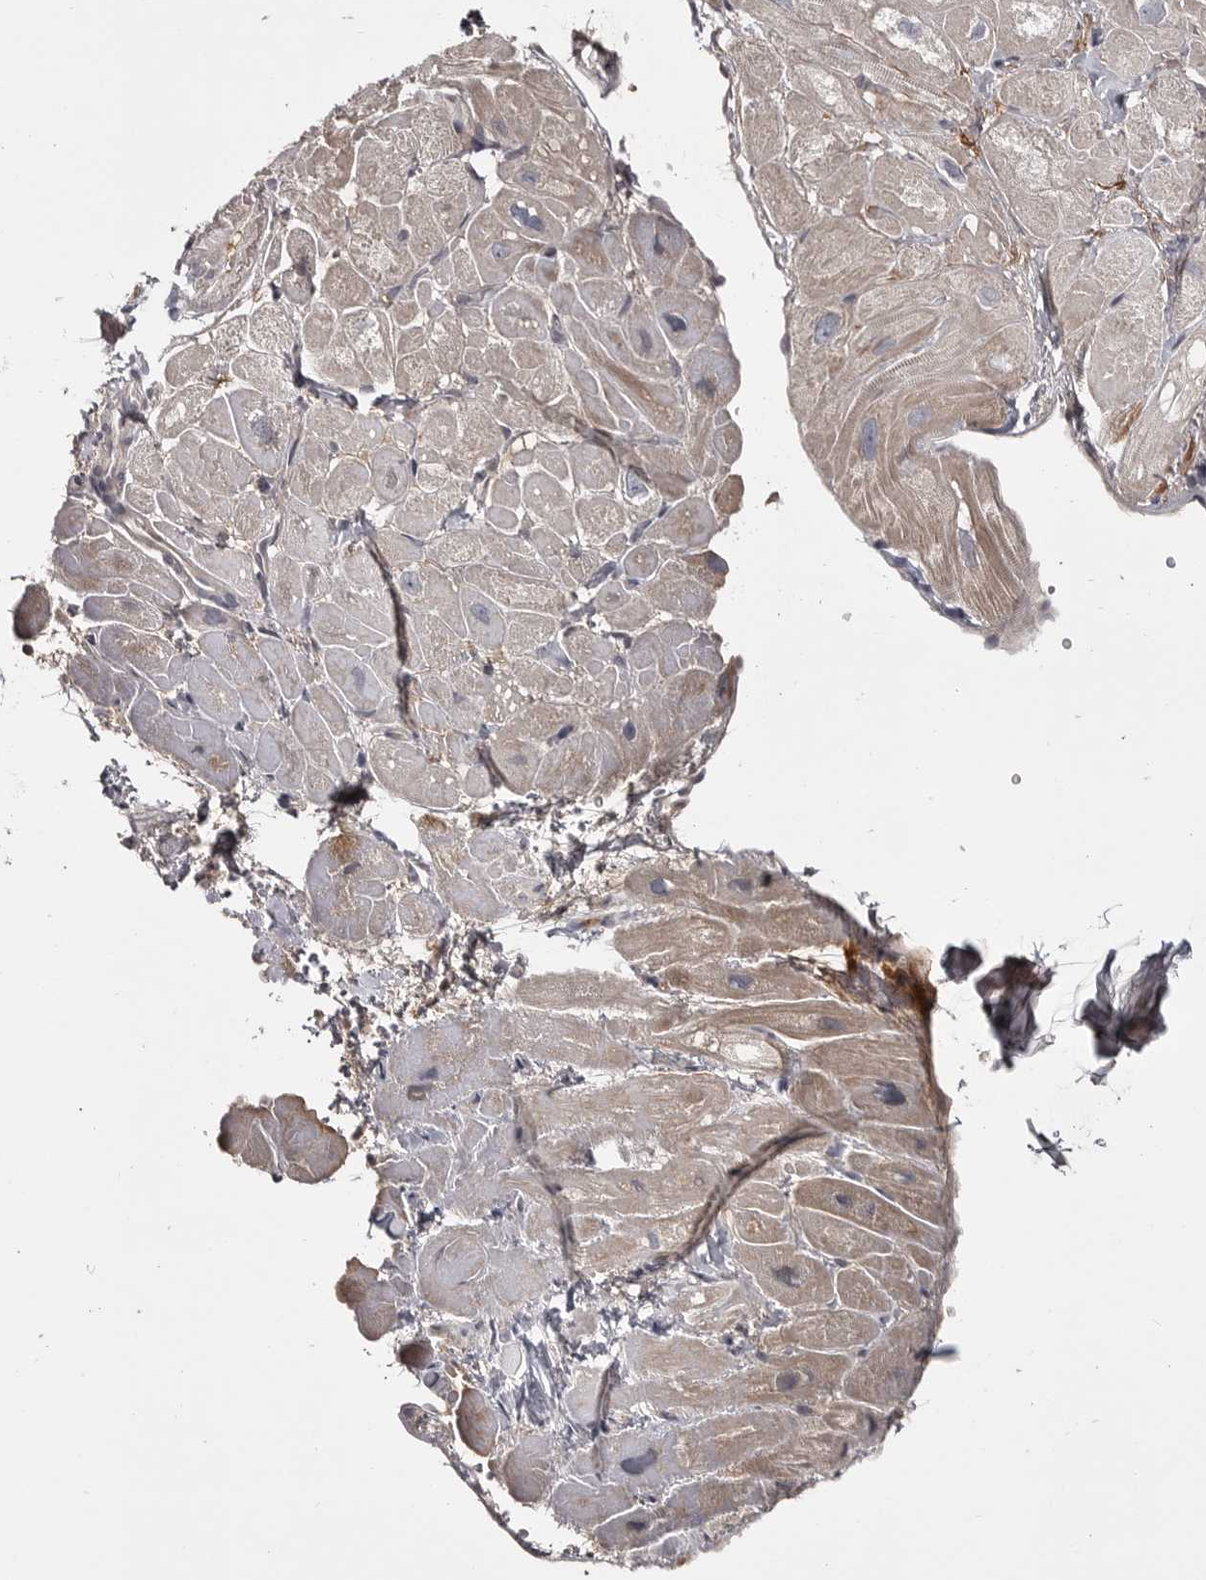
{"staining": {"intensity": "moderate", "quantity": "<25%", "location": "cytoplasmic/membranous"}, "tissue": "heart muscle", "cell_type": "Cardiomyocytes", "image_type": "normal", "snomed": [{"axis": "morphology", "description": "Normal tissue, NOS"}, {"axis": "topography", "description": "Heart"}], "caption": "DAB (3,3'-diaminobenzidine) immunohistochemical staining of benign human heart muscle displays moderate cytoplasmic/membranous protein staining in approximately <25% of cardiomyocytes.", "gene": "ZNF277", "patient": {"sex": "male", "age": 49}}